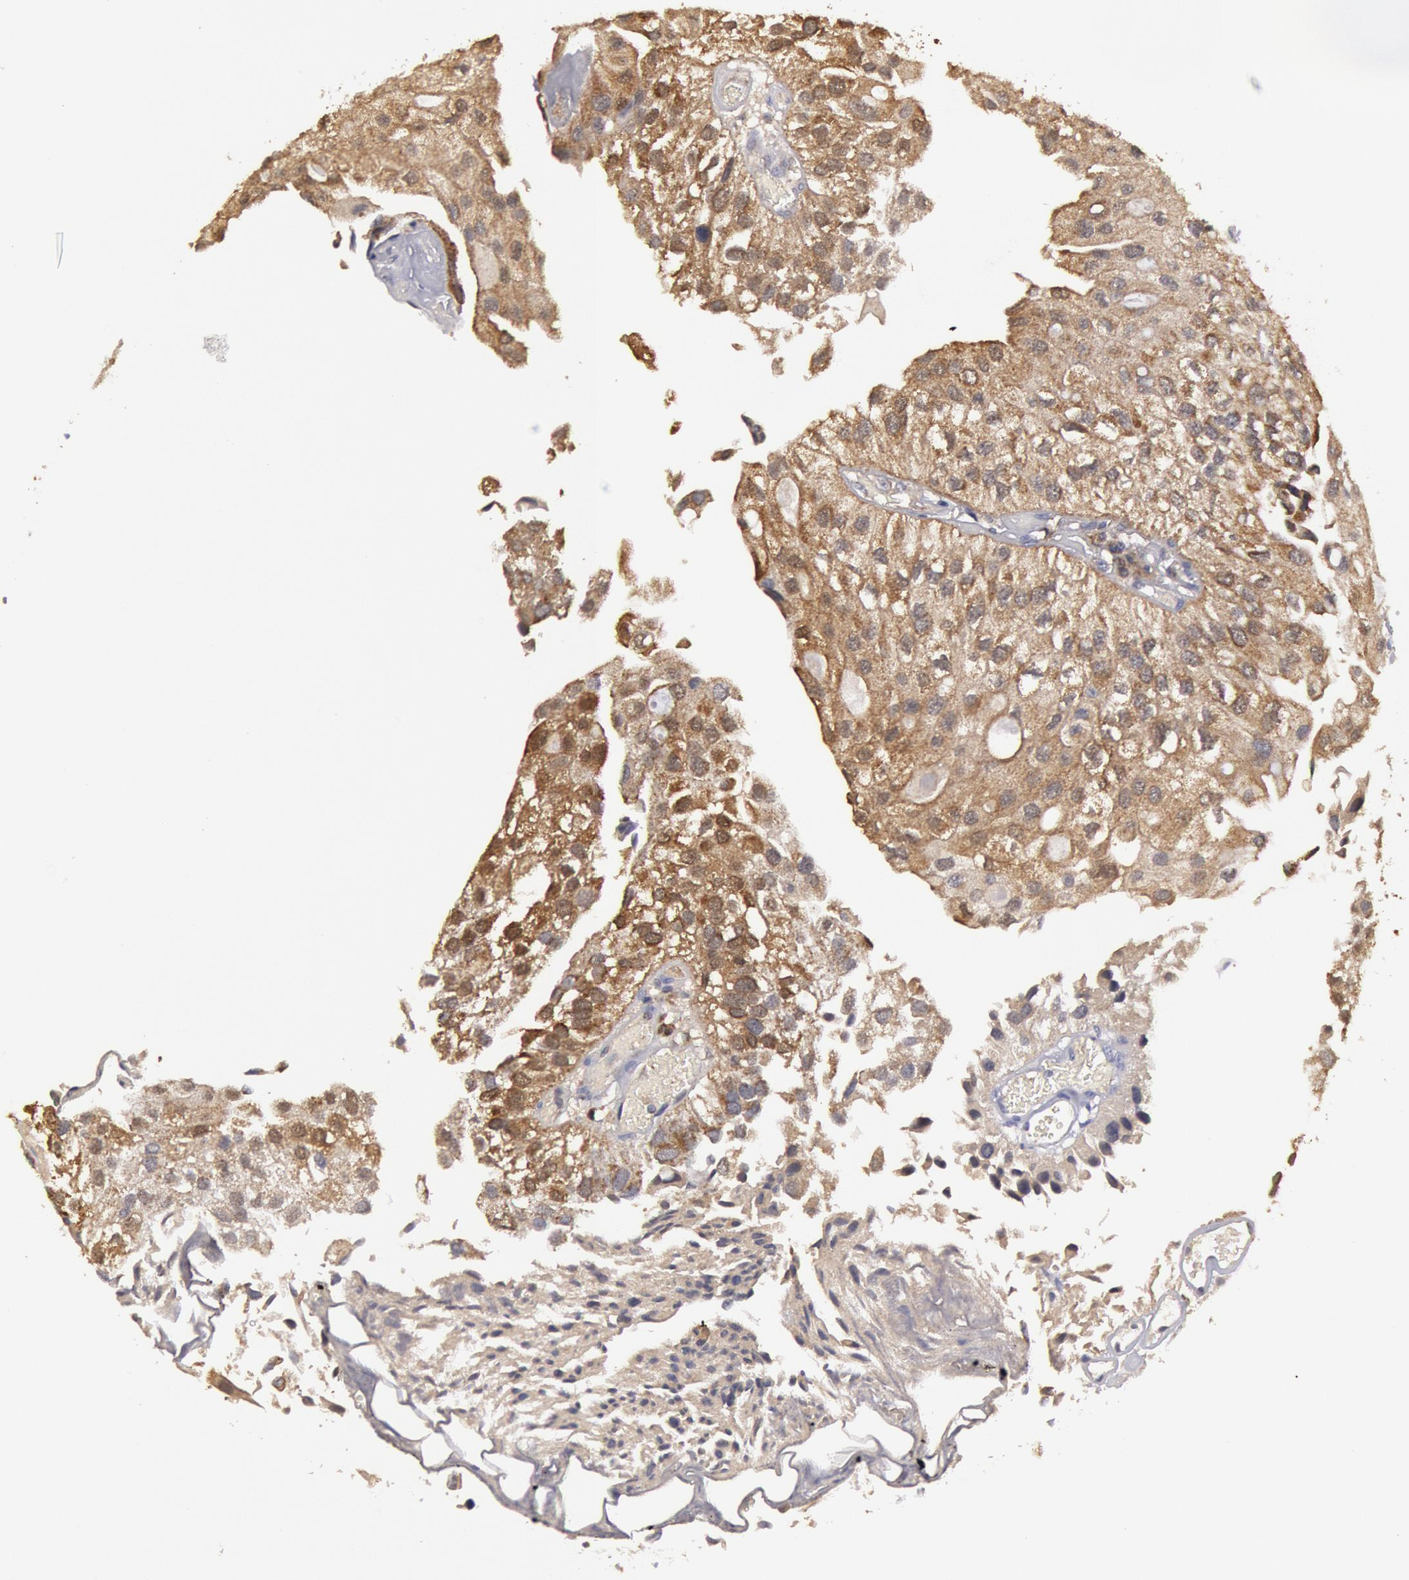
{"staining": {"intensity": "weak", "quantity": ">75%", "location": "cytoplasmic/membranous"}, "tissue": "urothelial cancer", "cell_type": "Tumor cells", "image_type": "cancer", "snomed": [{"axis": "morphology", "description": "Urothelial carcinoma, Low grade"}, {"axis": "topography", "description": "Urinary bladder"}], "caption": "This micrograph demonstrates urothelial carcinoma (low-grade) stained with immunohistochemistry to label a protein in brown. The cytoplasmic/membranous of tumor cells show weak positivity for the protein. Nuclei are counter-stained blue.", "gene": "MPST", "patient": {"sex": "female", "age": 89}}